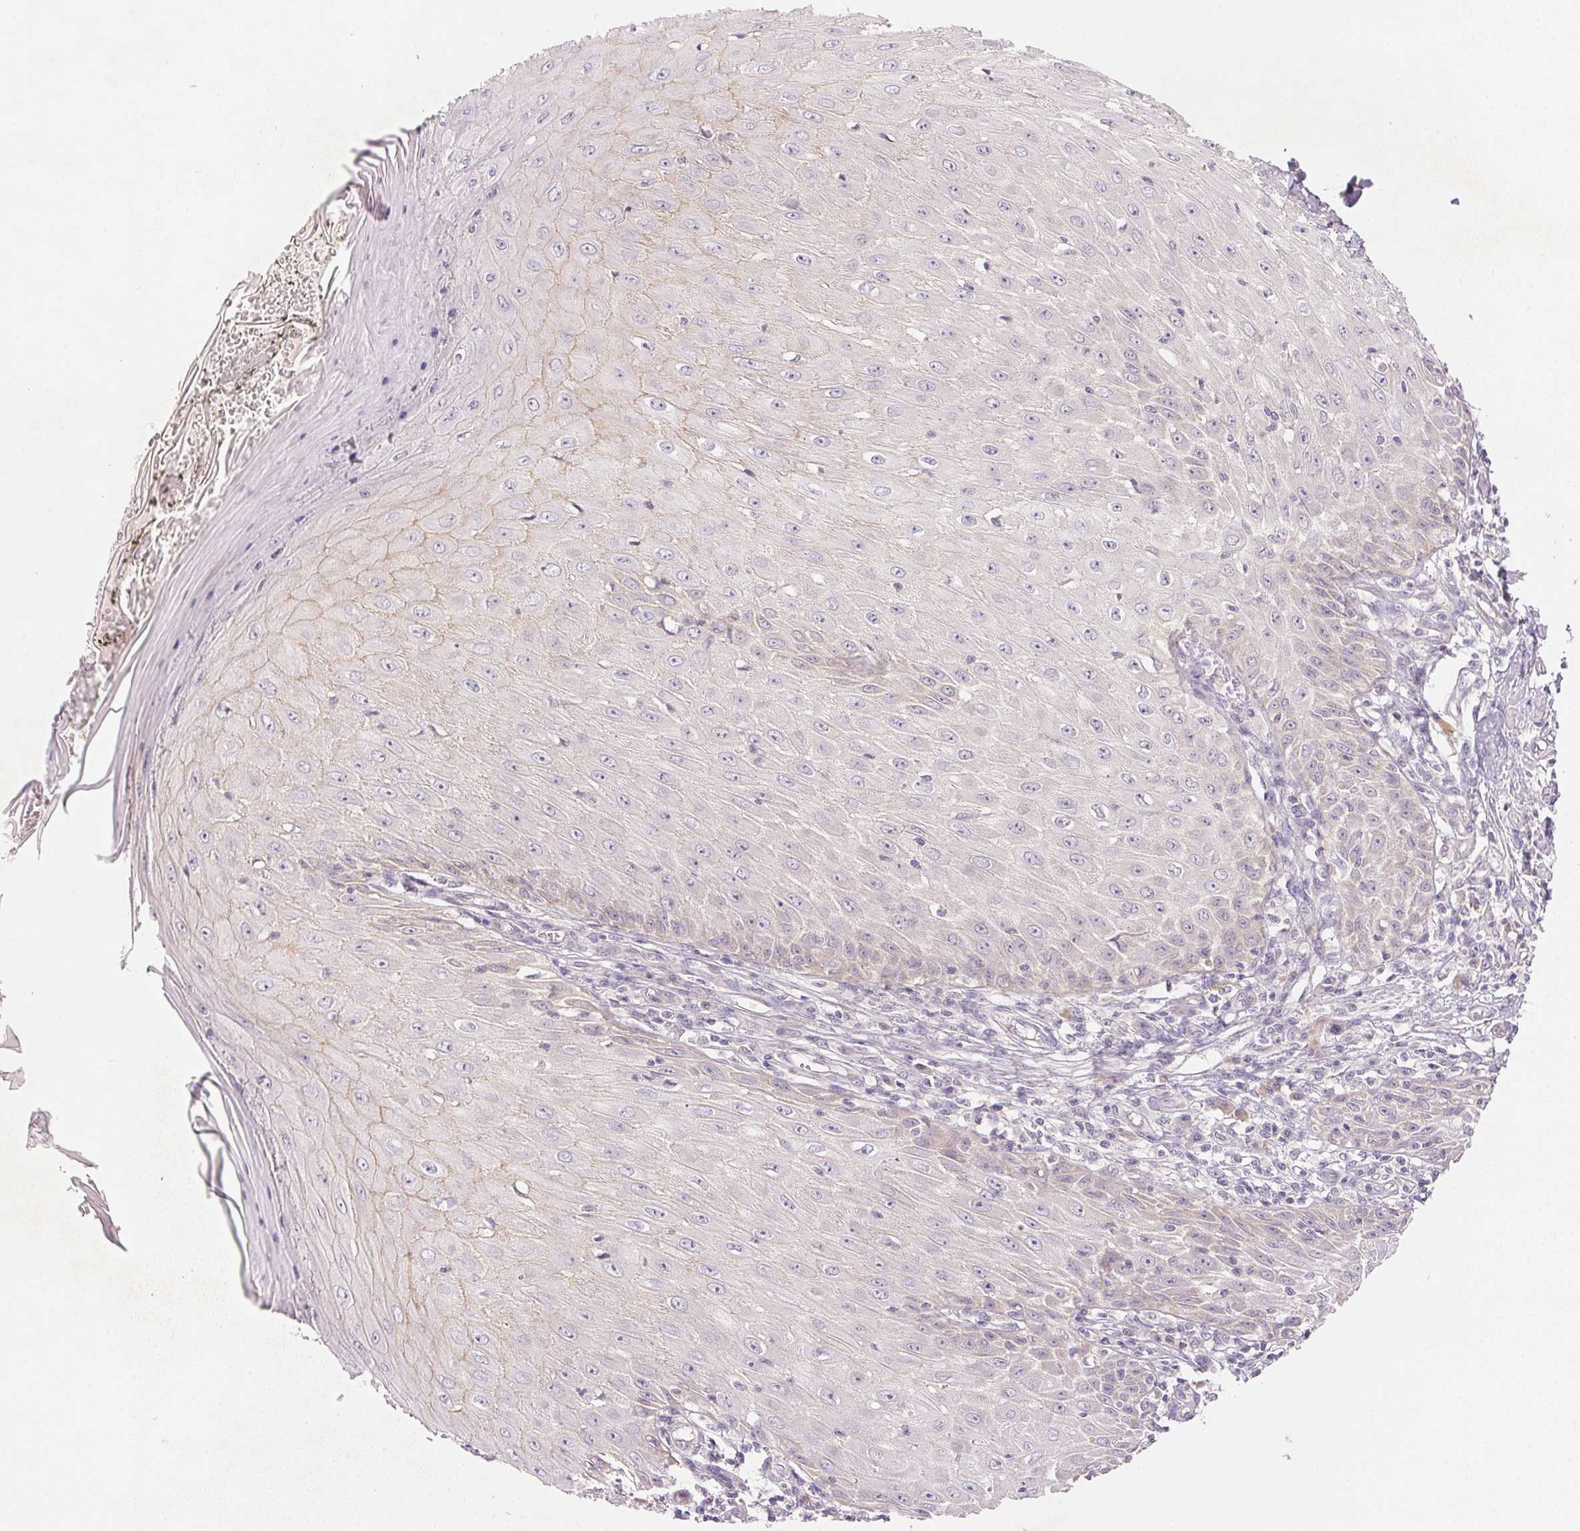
{"staining": {"intensity": "negative", "quantity": "none", "location": "none"}, "tissue": "skin cancer", "cell_type": "Tumor cells", "image_type": "cancer", "snomed": [{"axis": "morphology", "description": "Squamous cell carcinoma, NOS"}, {"axis": "topography", "description": "Skin"}], "caption": "The histopathology image displays no significant staining in tumor cells of skin cancer.", "gene": "BNIP5", "patient": {"sex": "female", "age": 73}}